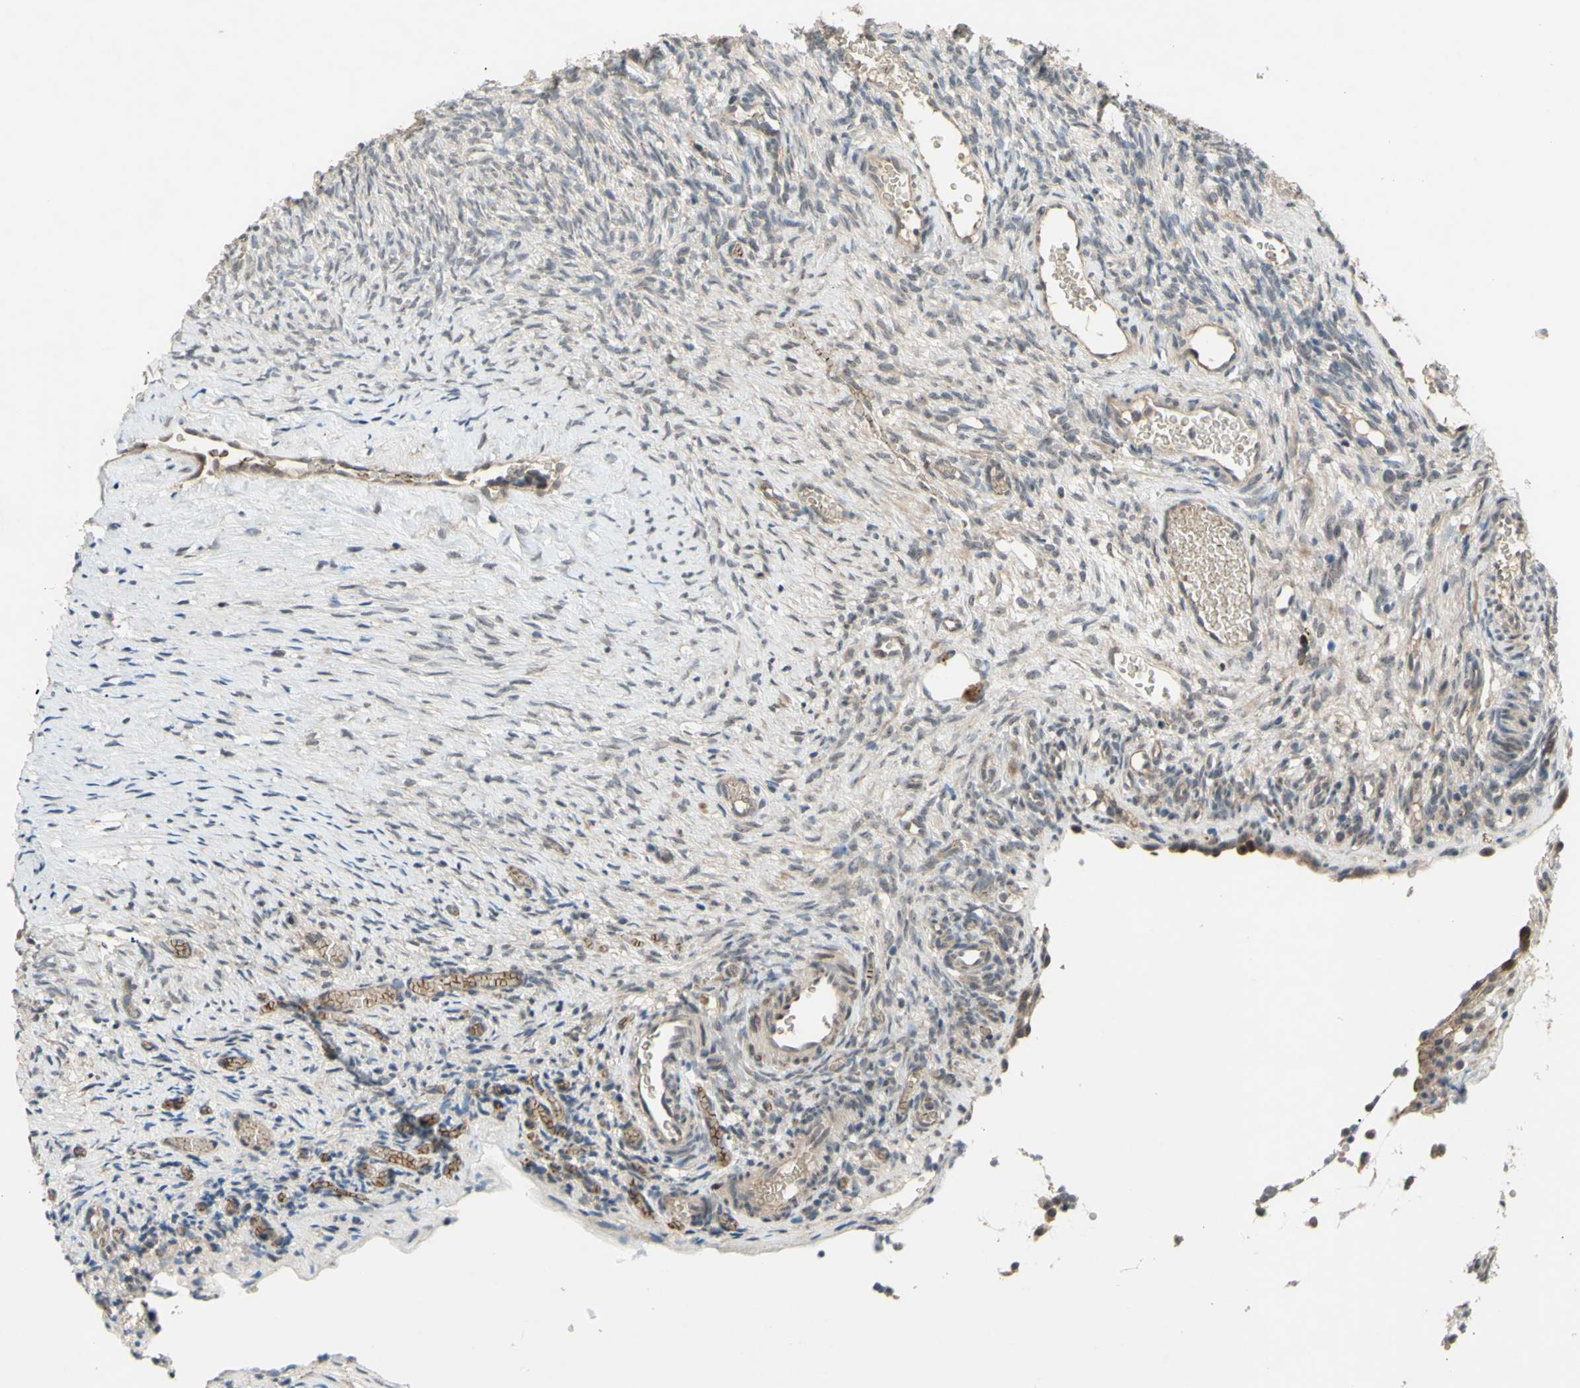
{"staining": {"intensity": "weak", "quantity": "25%-75%", "location": "cytoplasmic/membranous"}, "tissue": "ovary", "cell_type": "Ovarian stroma cells", "image_type": "normal", "snomed": [{"axis": "morphology", "description": "Normal tissue, NOS"}, {"axis": "topography", "description": "Ovary"}], "caption": "The histopathology image demonstrates immunohistochemical staining of normal ovary. There is weak cytoplasmic/membranous positivity is identified in approximately 25%-75% of ovarian stroma cells. (DAB = brown stain, brightfield microscopy at high magnification).", "gene": "ALK", "patient": {"sex": "female", "age": 35}}